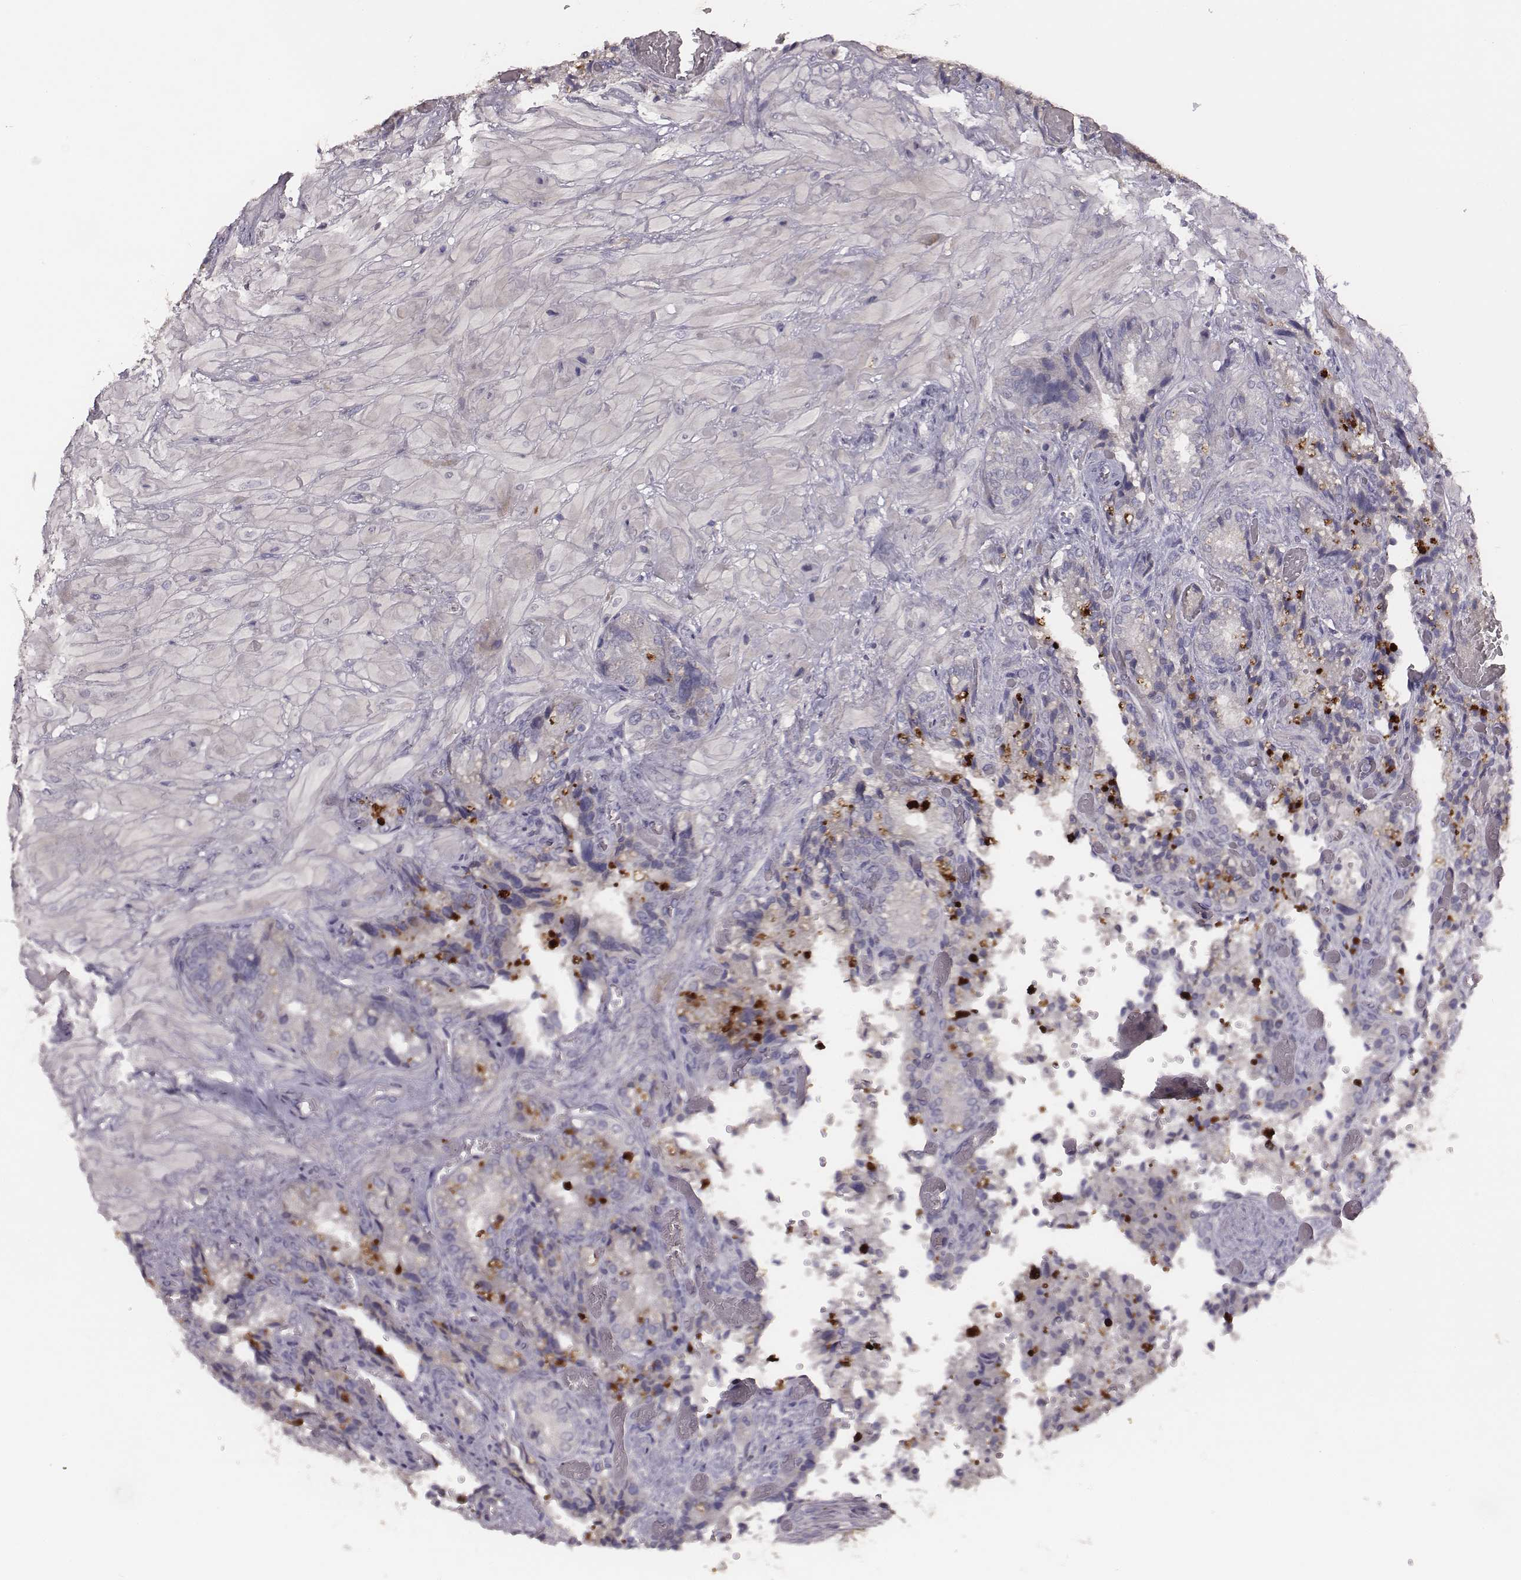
{"staining": {"intensity": "negative", "quantity": "none", "location": "none"}, "tissue": "seminal vesicle", "cell_type": "Glandular cells", "image_type": "normal", "snomed": [{"axis": "morphology", "description": "Normal tissue, NOS"}, {"axis": "topography", "description": "Seminal veicle"}], "caption": "Image shows no protein staining in glandular cells of benign seminal vesicle.", "gene": "SLC22A6", "patient": {"sex": "male", "age": 57}}